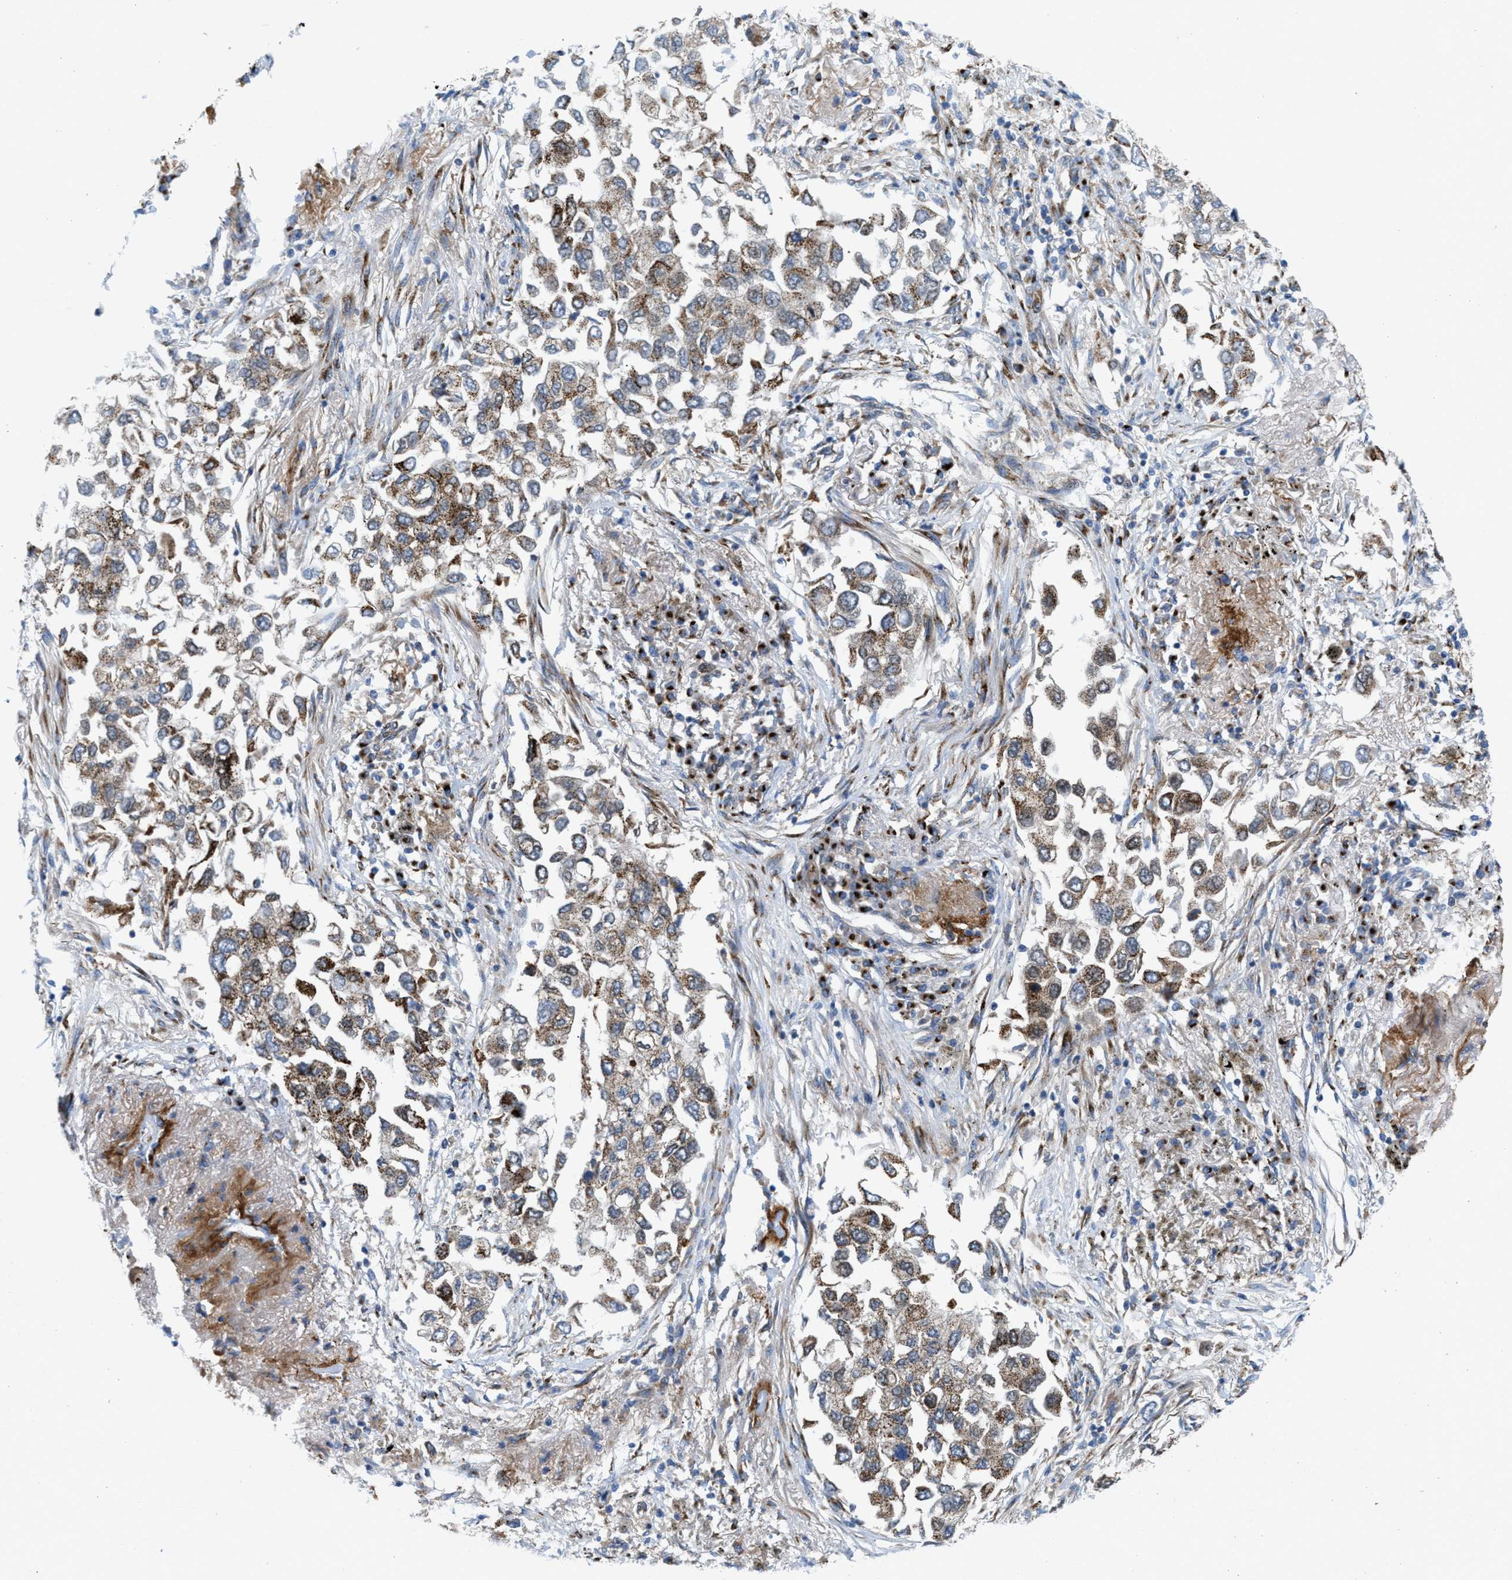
{"staining": {"intensity": "weak", "quantity": ">75%", "location": "cytoplasmic/membranous"}, "tissue": "lung cancer", "cell_type": "Tumor cells", "image_type": "cancer", "snomed": [{"axis": "morphology", "description": "Inflammation, NOS"}, {"axis": "morphology", "description": "Adenocarcinoma, NOS"}, {"axis": "topography", "description": "Lung"}], "caption": "The micrograph displays a brown stain indicating the presence of a protein in the cytoplasmic/membranous of tumor cells in lung cancer (adenocarcinoma).", "gene": "SLC38A10", "patient": {"sex": "male", "age": 63}}